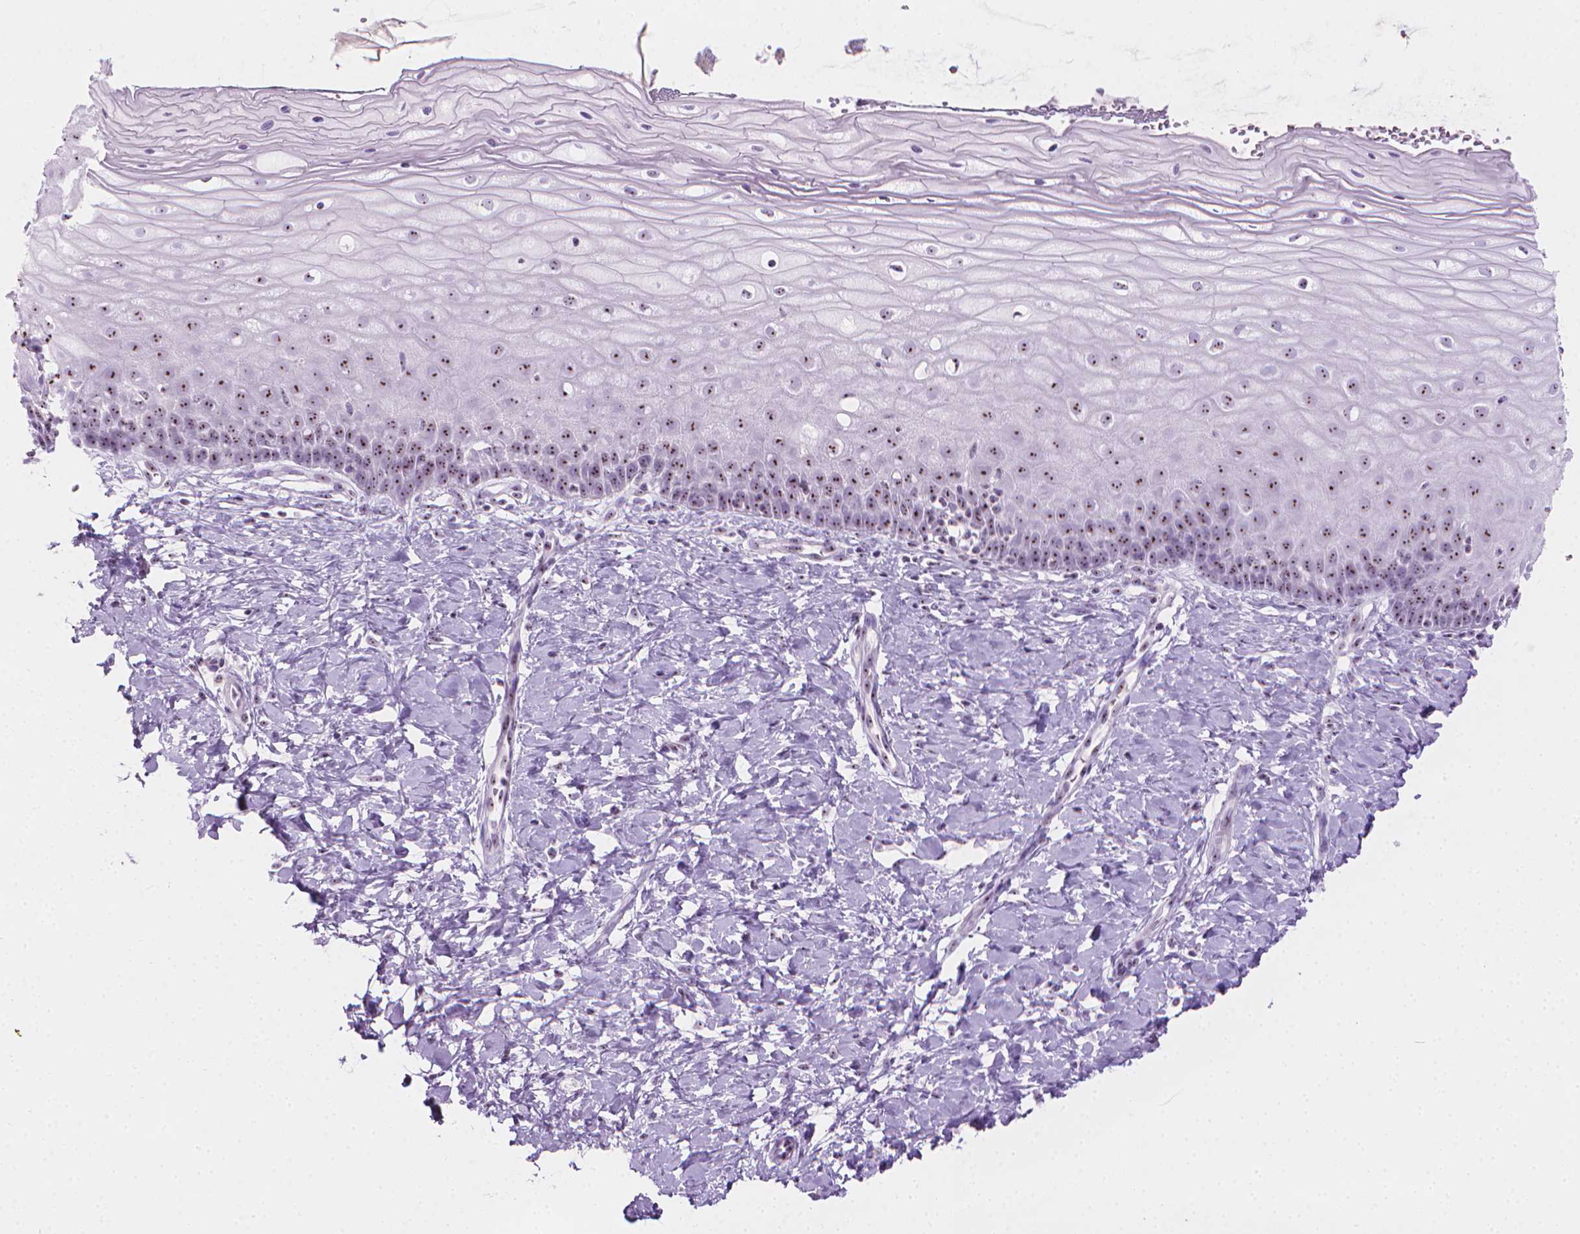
{"staining": {"intensity": "weak", "quantity": ">75%", "location": "nuclear"}, "tissue": "cervix", "cell_type": "Glandular cells", "image_type": "normal", "snomed": [{"axis": "morphology", "description": "Normal tissue, NOS"}, {"axis": "topography", "description": "Cervix"}], "caption": "Glandular cells exhibit weak nuclear expression in approximately >75% of cells in normal cervix.", "gene": "NOL7", "patient": {"sex": "female", "age": 37}}